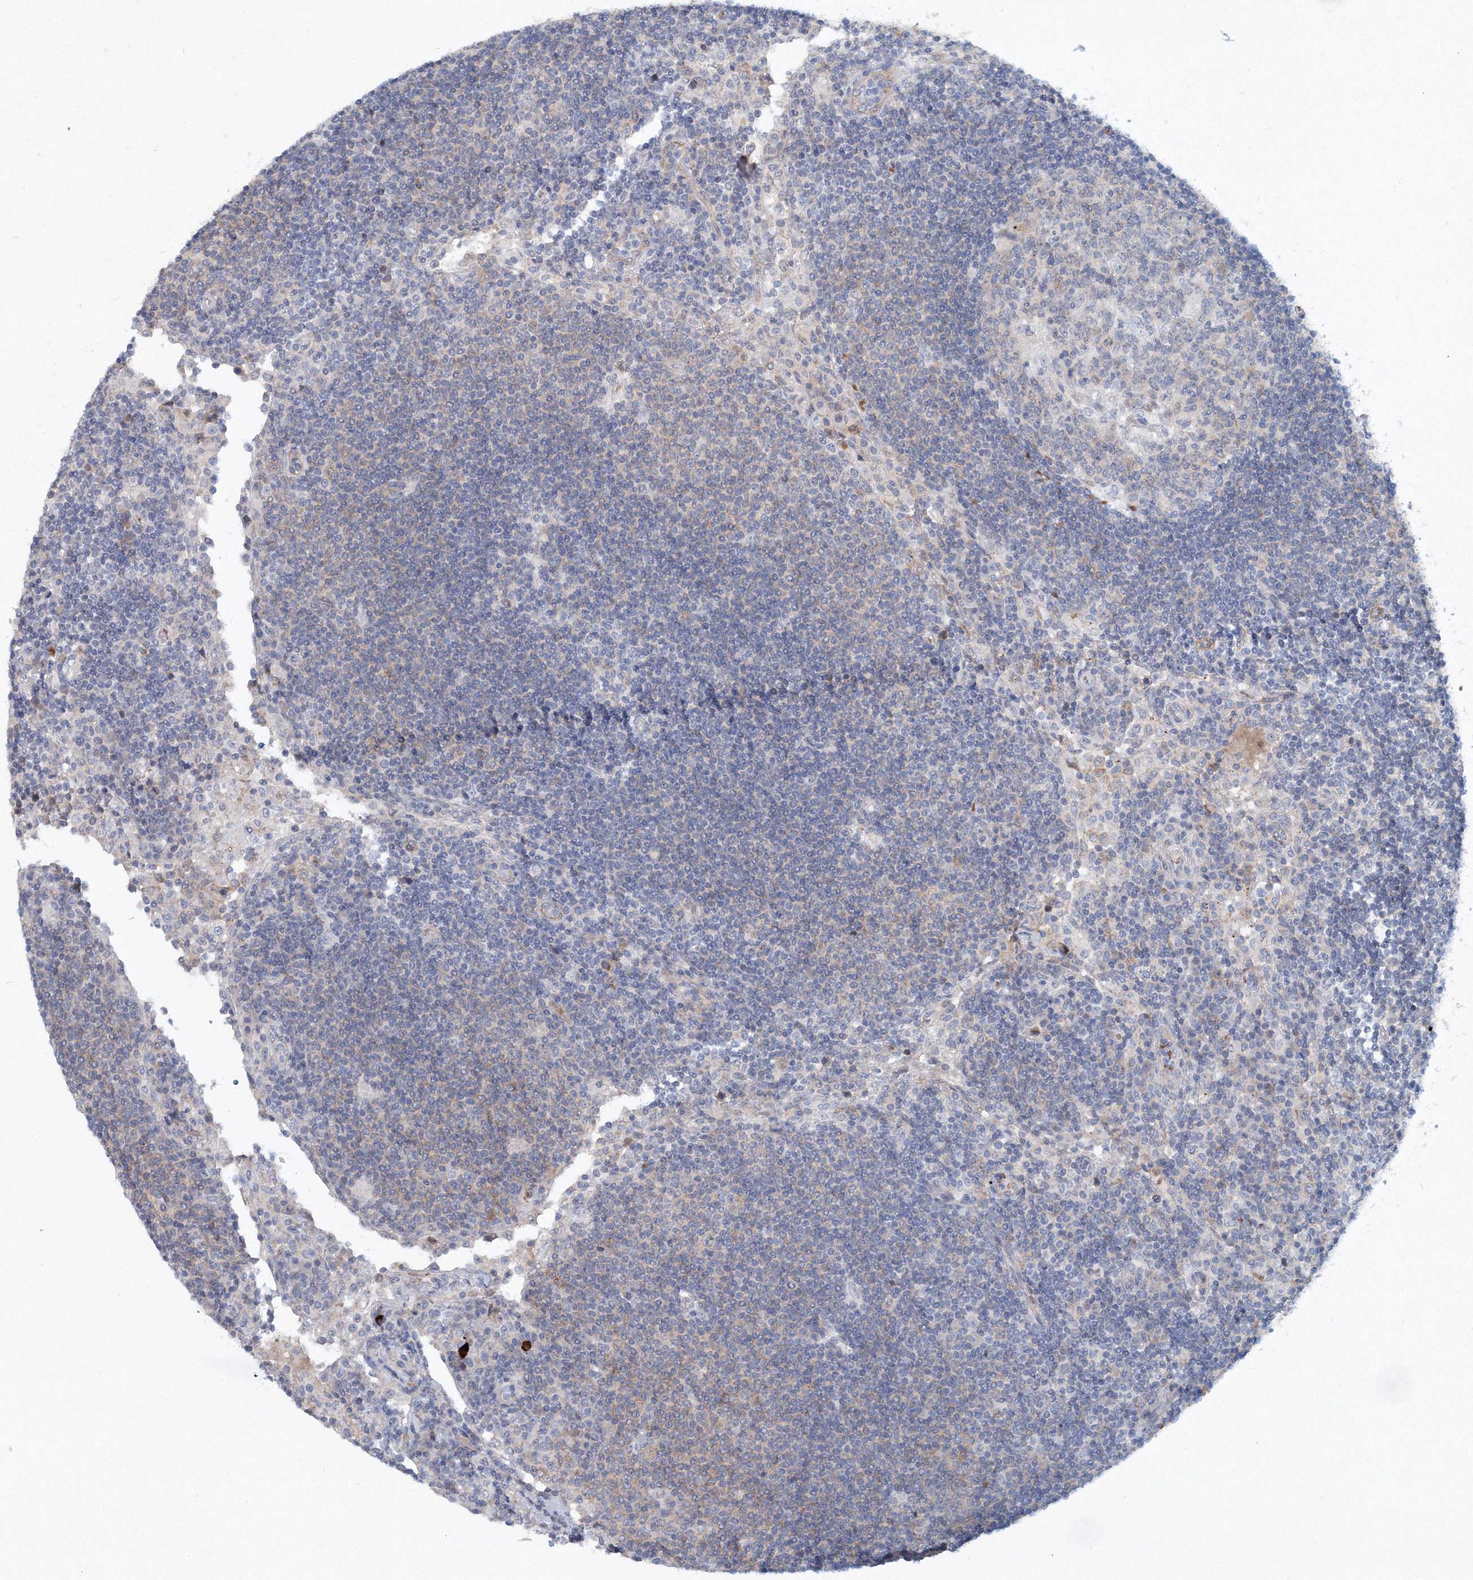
{"staining": {"intensity": "negative", "quantity": "none", "location": "none"}, "tissue": "lymph node", "cell_type": "Germinal center cells", "image_type": "normal", "snomed": [{"axis": "morphology", "description": "Normal tissue, NOS"}, {"axis": "topography", "description": "Lymph node"}], "caption": "The immunohistochemistry (IHC) histopathology image has no significant positivity in germinal center cells of lymph node. (Stains: DAB (3,3'-diaminobenzidine) immunohistochemistry (IHC) with hematoxylin counter stain, Microscopy: brightfield microscopy at high magnification).", "gene": "SH3BP5", "patient": {"sex": "female", "age": 53}}